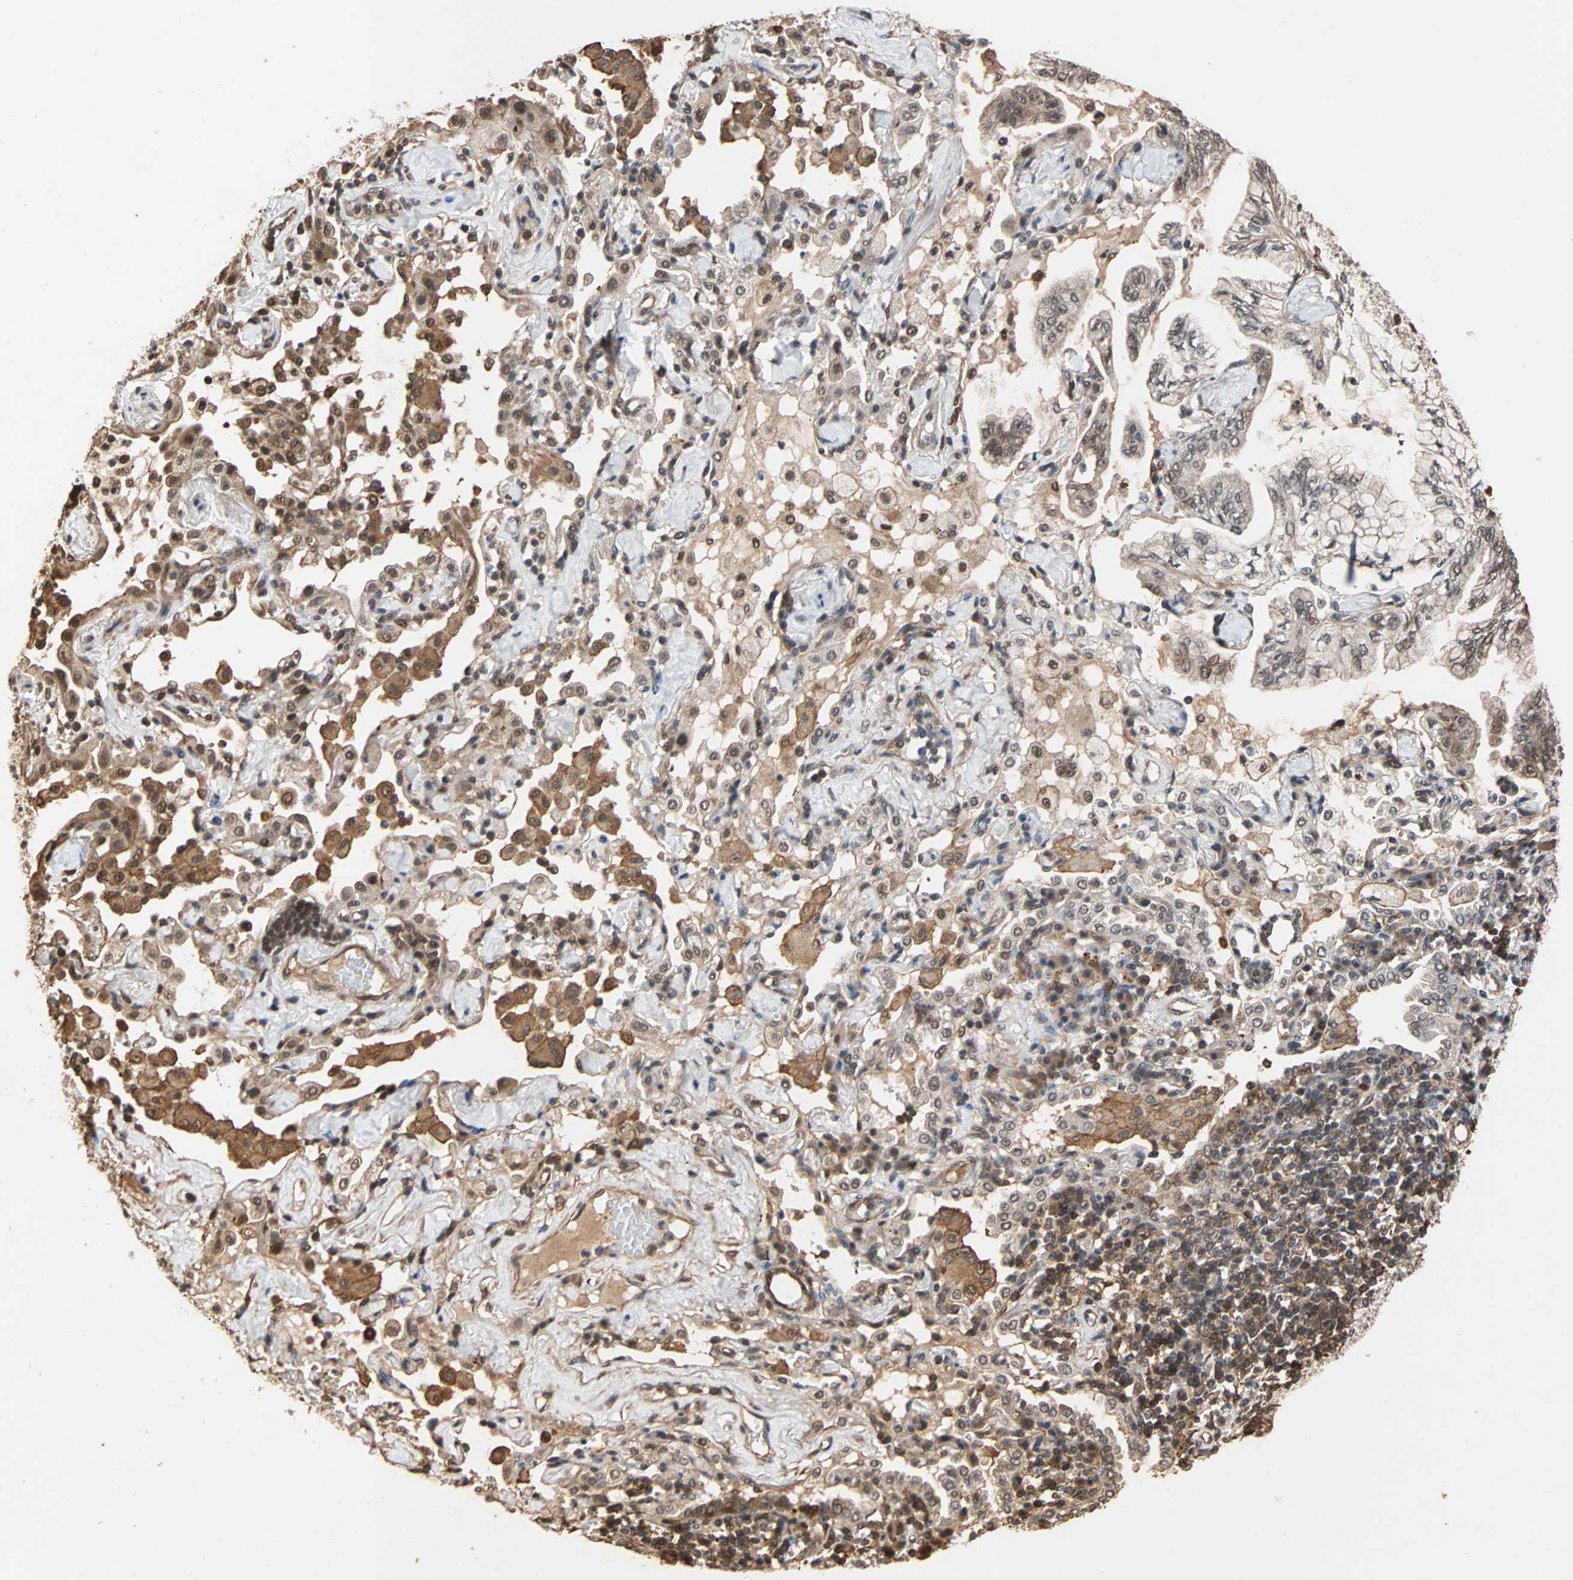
{"staining": {"intensity": "moderate", "quantity": ">75%", "location": "cytoplasmic/membranous,nuclear"}, "tissue": "lung cancer", "cell_type": "Tumor cells", "image_type": "cancer", "snomed": [{"axis": "morphology", "description": "Normal tissue, NOS"}, {"axis": "morphology", "description": "Adenocarcinoma, NOS"}, {"axis": "topography", "description": "Bronchus"}, {"axis": "topography", "description": "Lung"}], "caption": "Human adenocarcinoma (lung) stained for a protein (brown) displays moderate cytoplasmic/membranous and nuclear positive positivity in about >75% of tumor cells.", "gene": "CDC5L", "patient": {"sex": "female", "age": 70}}